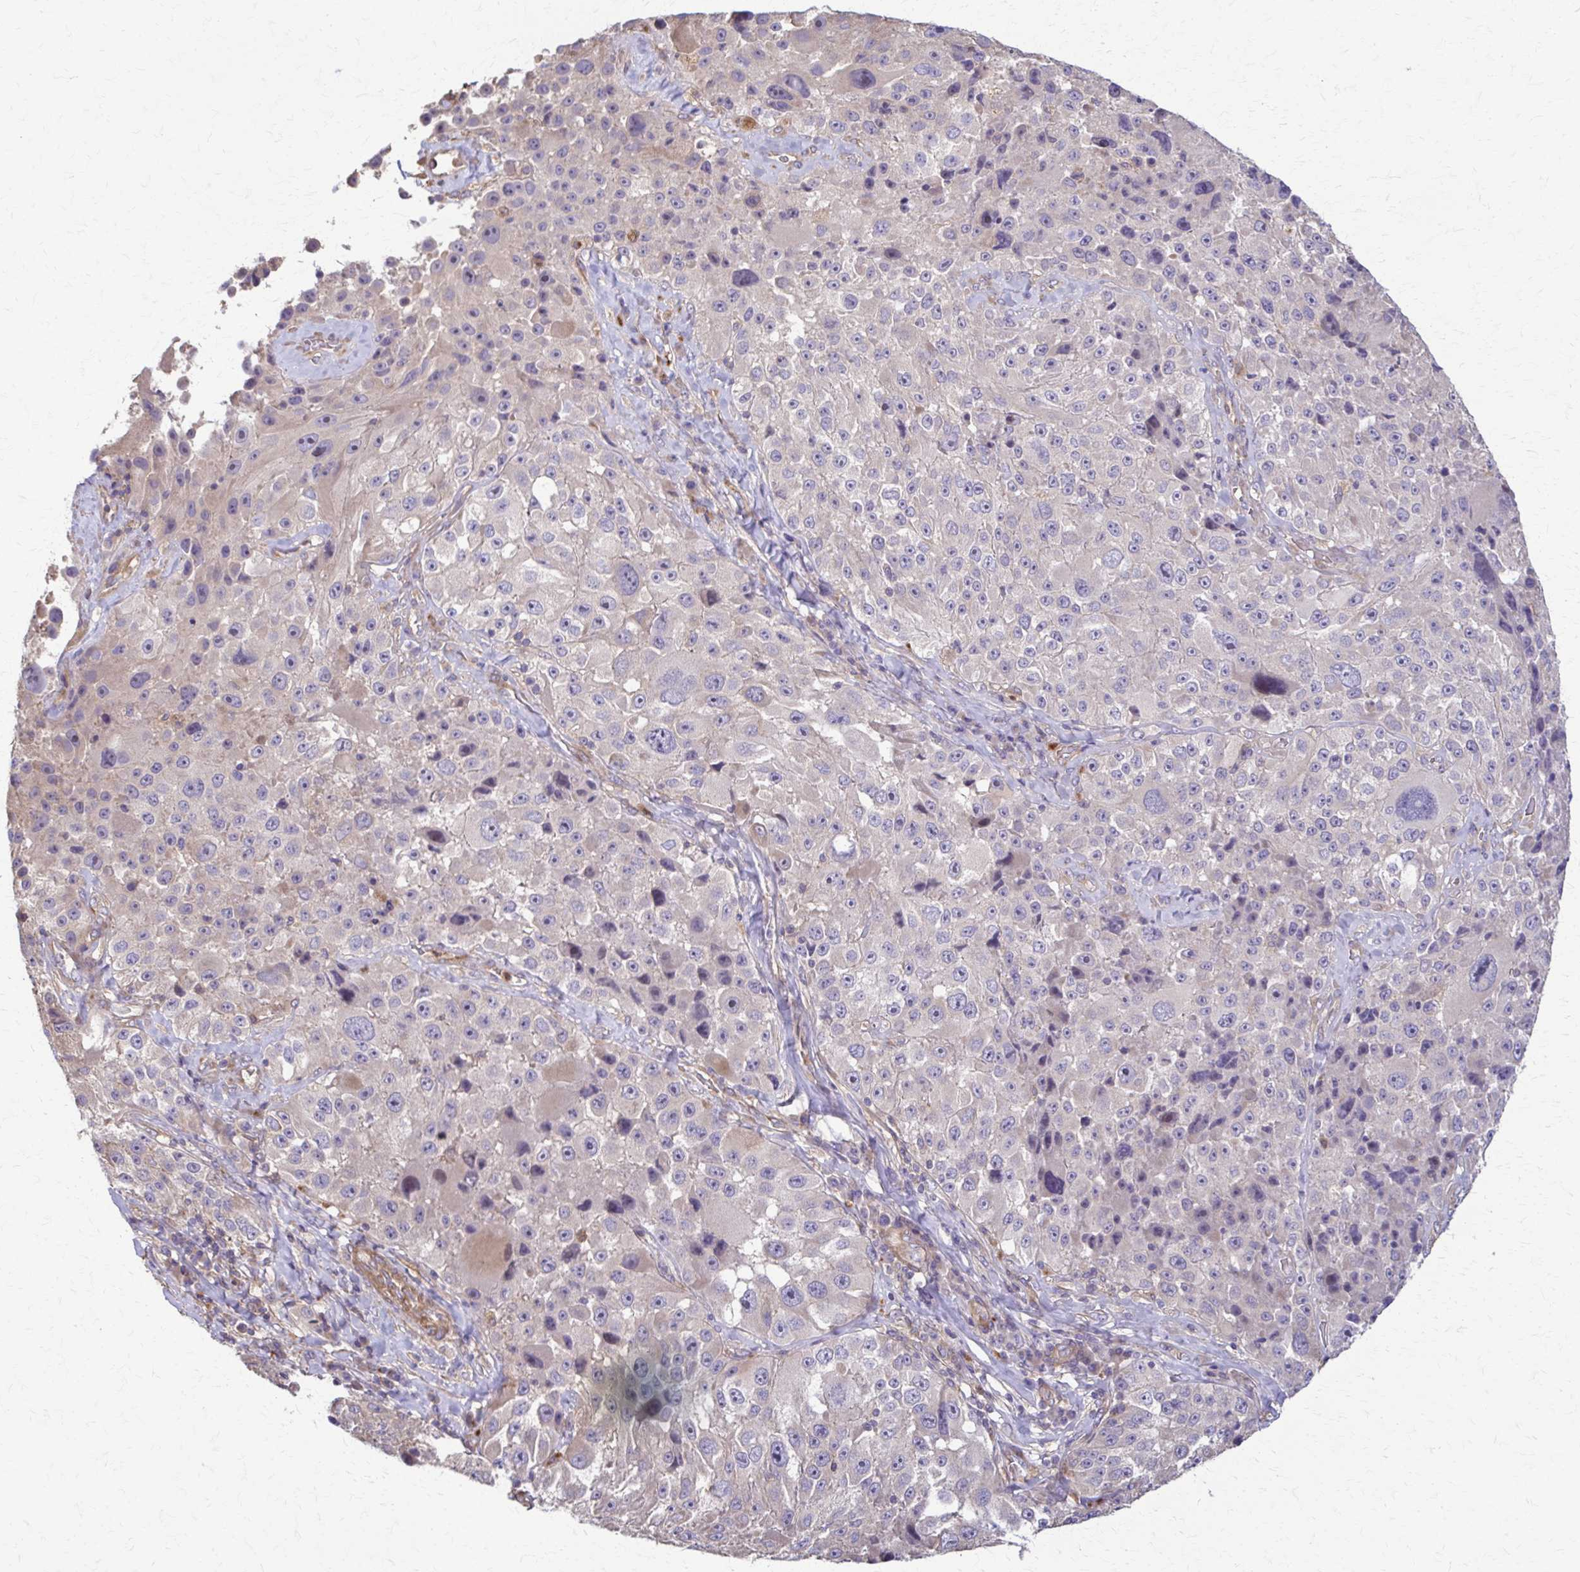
{"staining": {"intensity": "negative", "quantity": "none", "location": "none"}, "tissue": "melanoma", "cell_type": "Tumor cells", "image_type": "cancer", "snomed": [{"axis": "morphology", "description": "Malignant melanoma, Metastatic site"}, {"axis": "topography", "description": "Lymph node"}], "caption": "Tumor cells are negative for protein expression in human melanoma.", "gene": "DSP", "patient": {"sex": "male", "age": 62}}